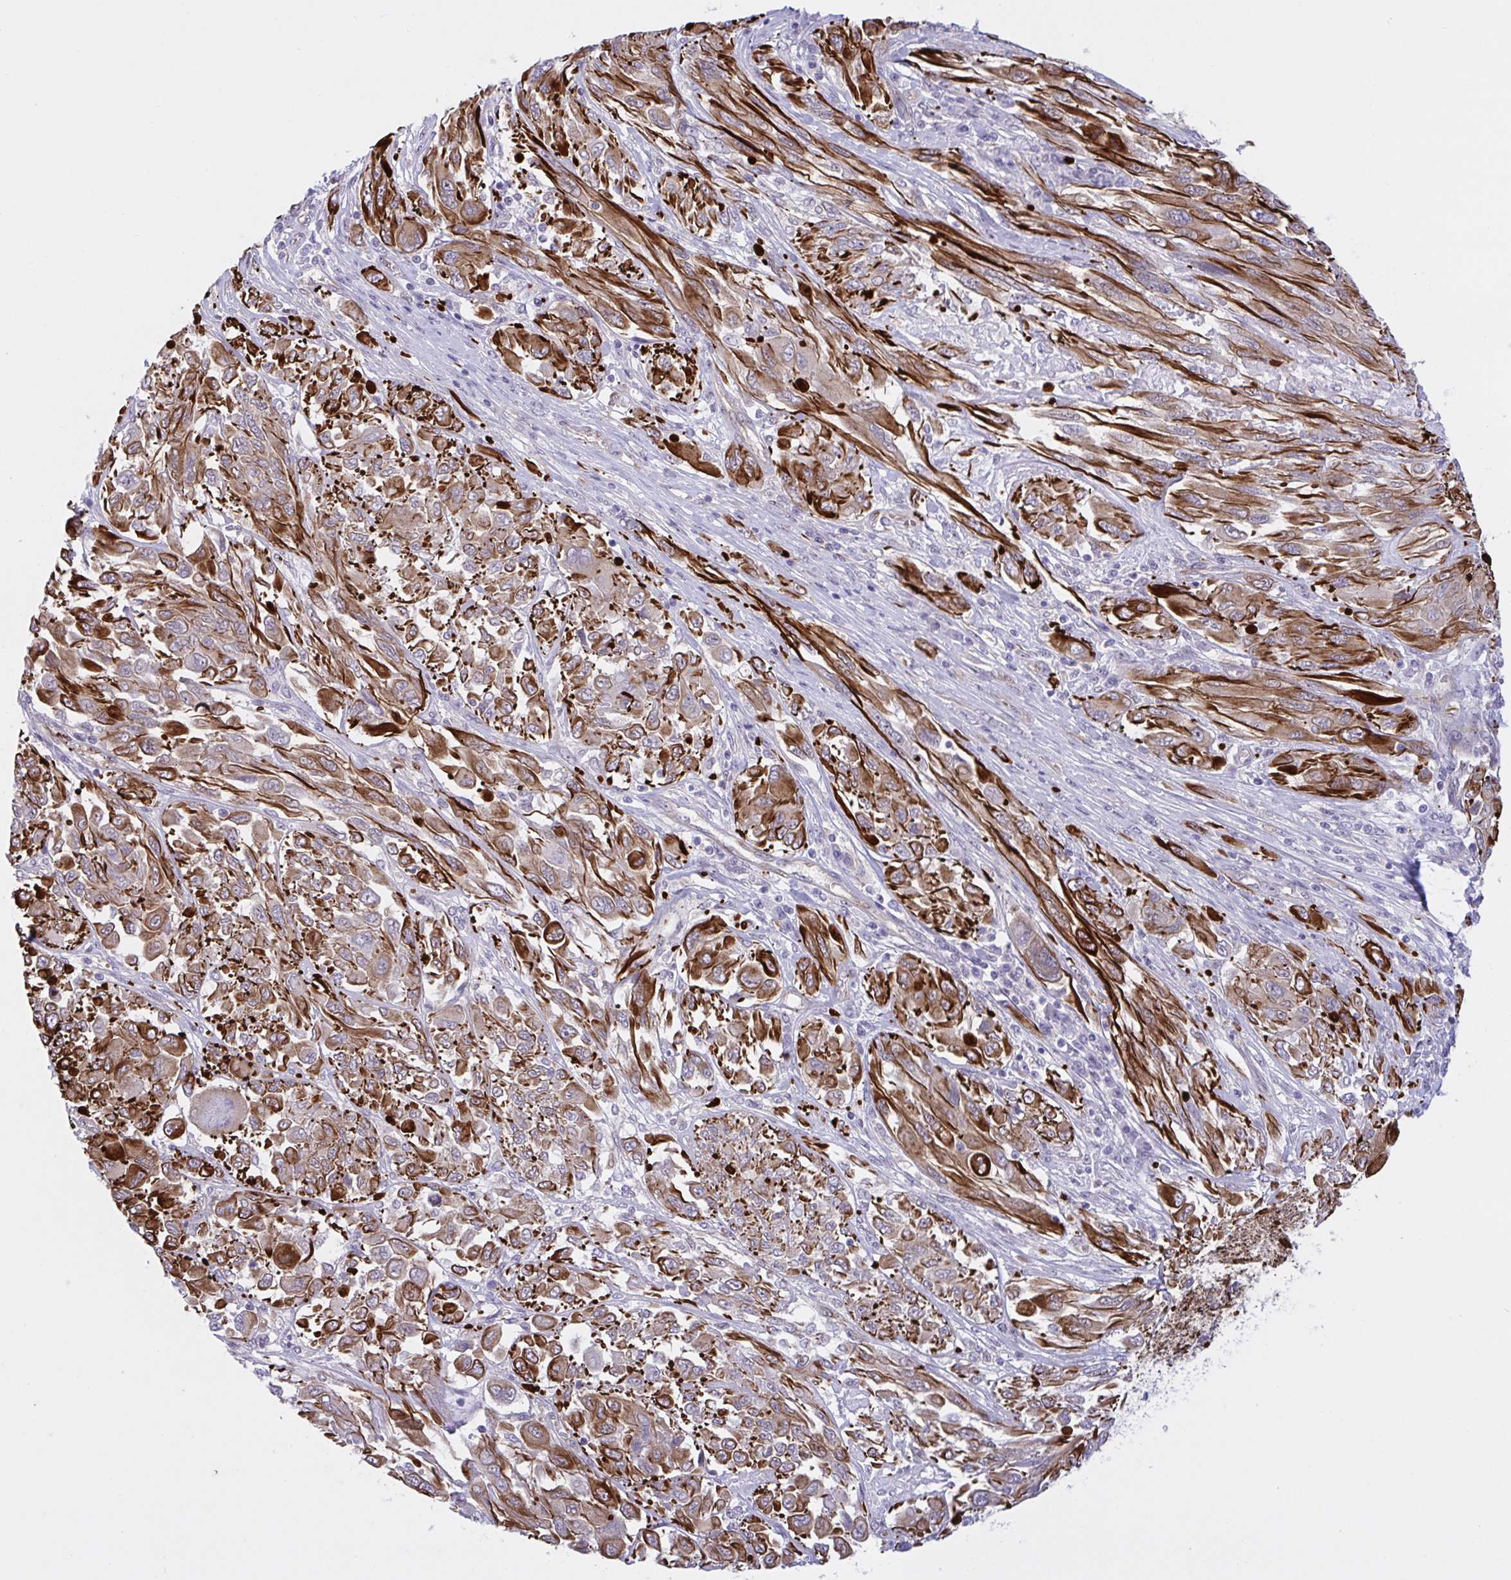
{"staining": {"intensity": "strong", "quantity": ">75%", "location": "cytoplasmic/membranous"}, "tissue": "melanoma", "cell_type": "Tumor cells", "image_type": "cancer", "snomed": [{"axis": "morphology", "description": "Malignant melanoma, NOS"}, {"axis": "topography", "description": "Skin"}], "caption": "Protein analysis of malignant melanoma tissue exhibits strong cytoplasmic/membranous expression in approximately >75% of tumor cells.", "gene": "PRRT4", "patient": {"sex": "female", "age": 91}}